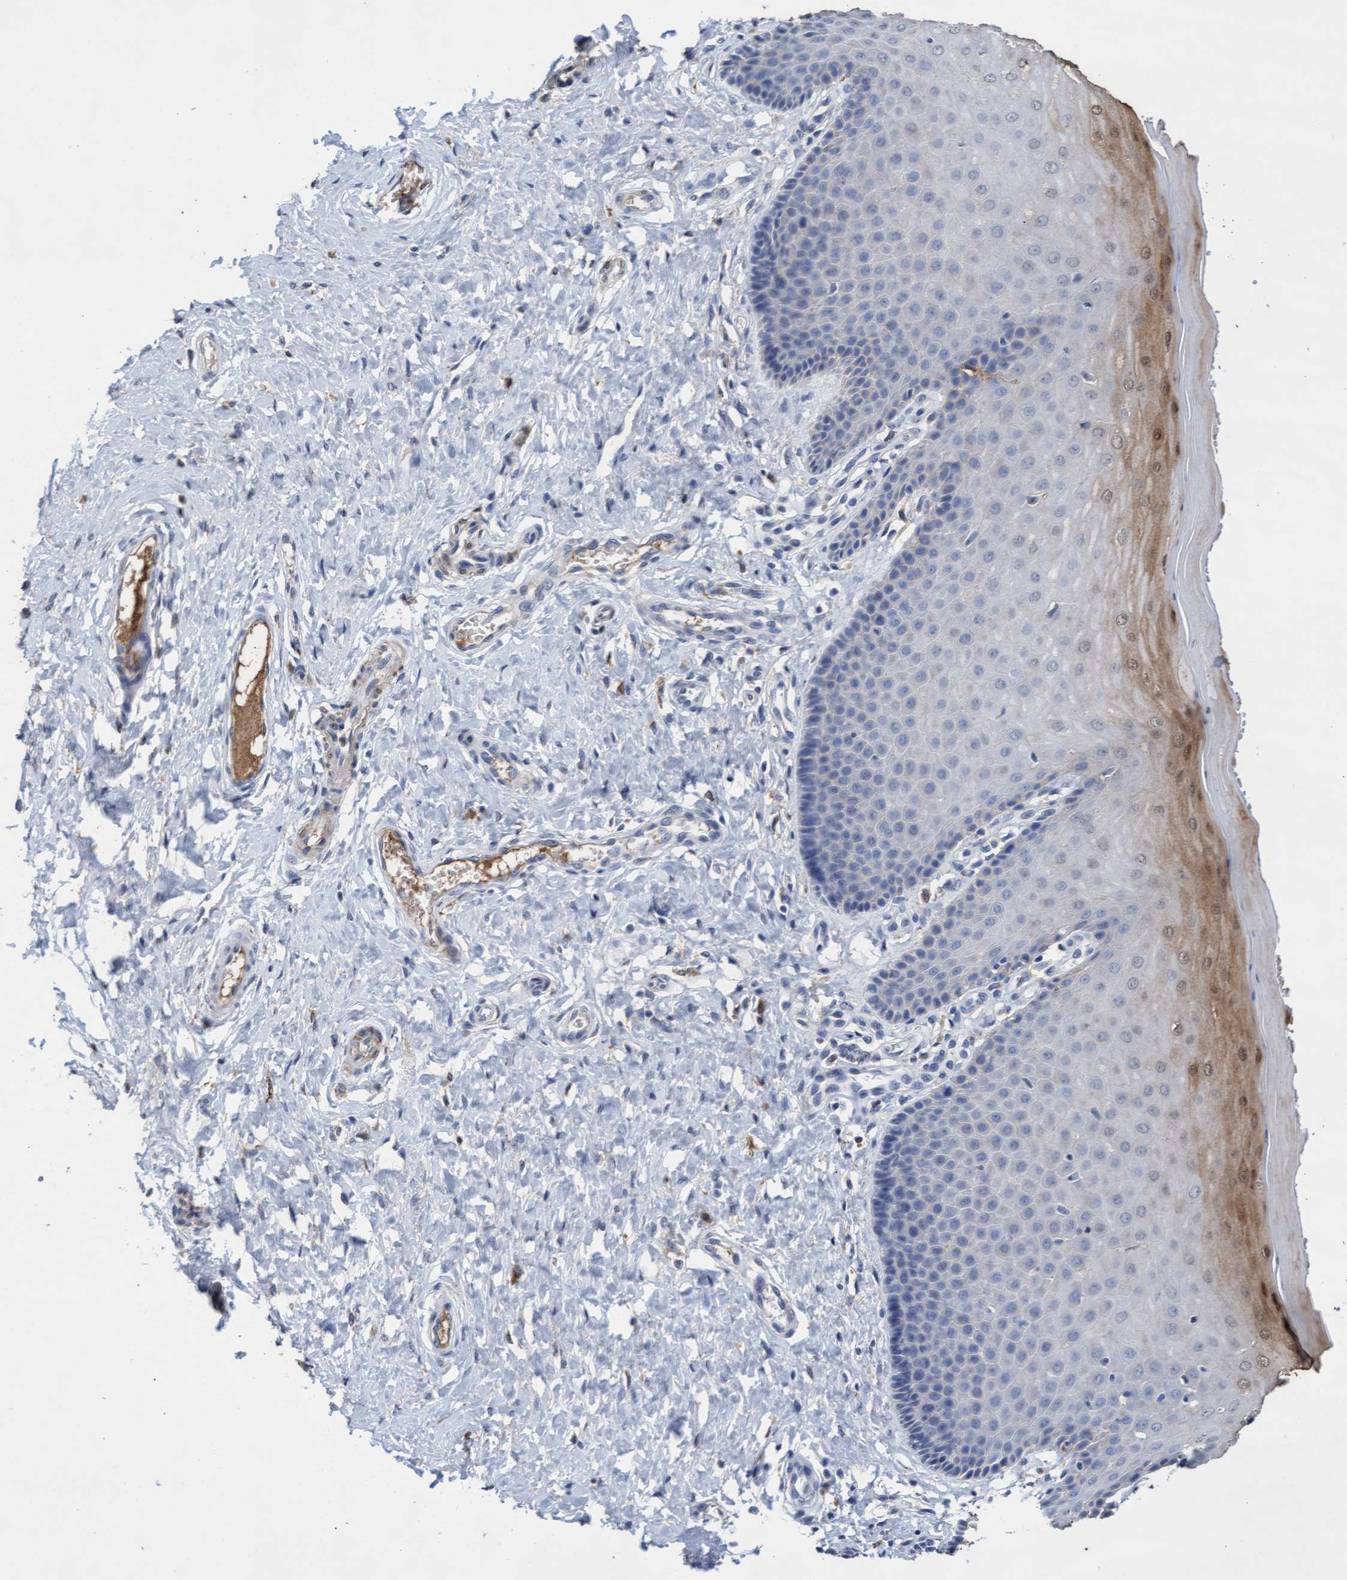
{"staining": {"intensity": "negative", "quantity": "none", "location": "none"}, "tissue": "cervix", "cell_type": "Glandular cells", "image_type": "normal", "snomed": [{"axis": "morphology", "description": "Normal tissue, NOS"}, {"axis": "topography", "description": "Cervix"}], "caption": "Cervix stained for a protein using IHC reveals no staining glandular cells.", "gene": "GPR39", "patient": {"sex": "female", "age": 55}}